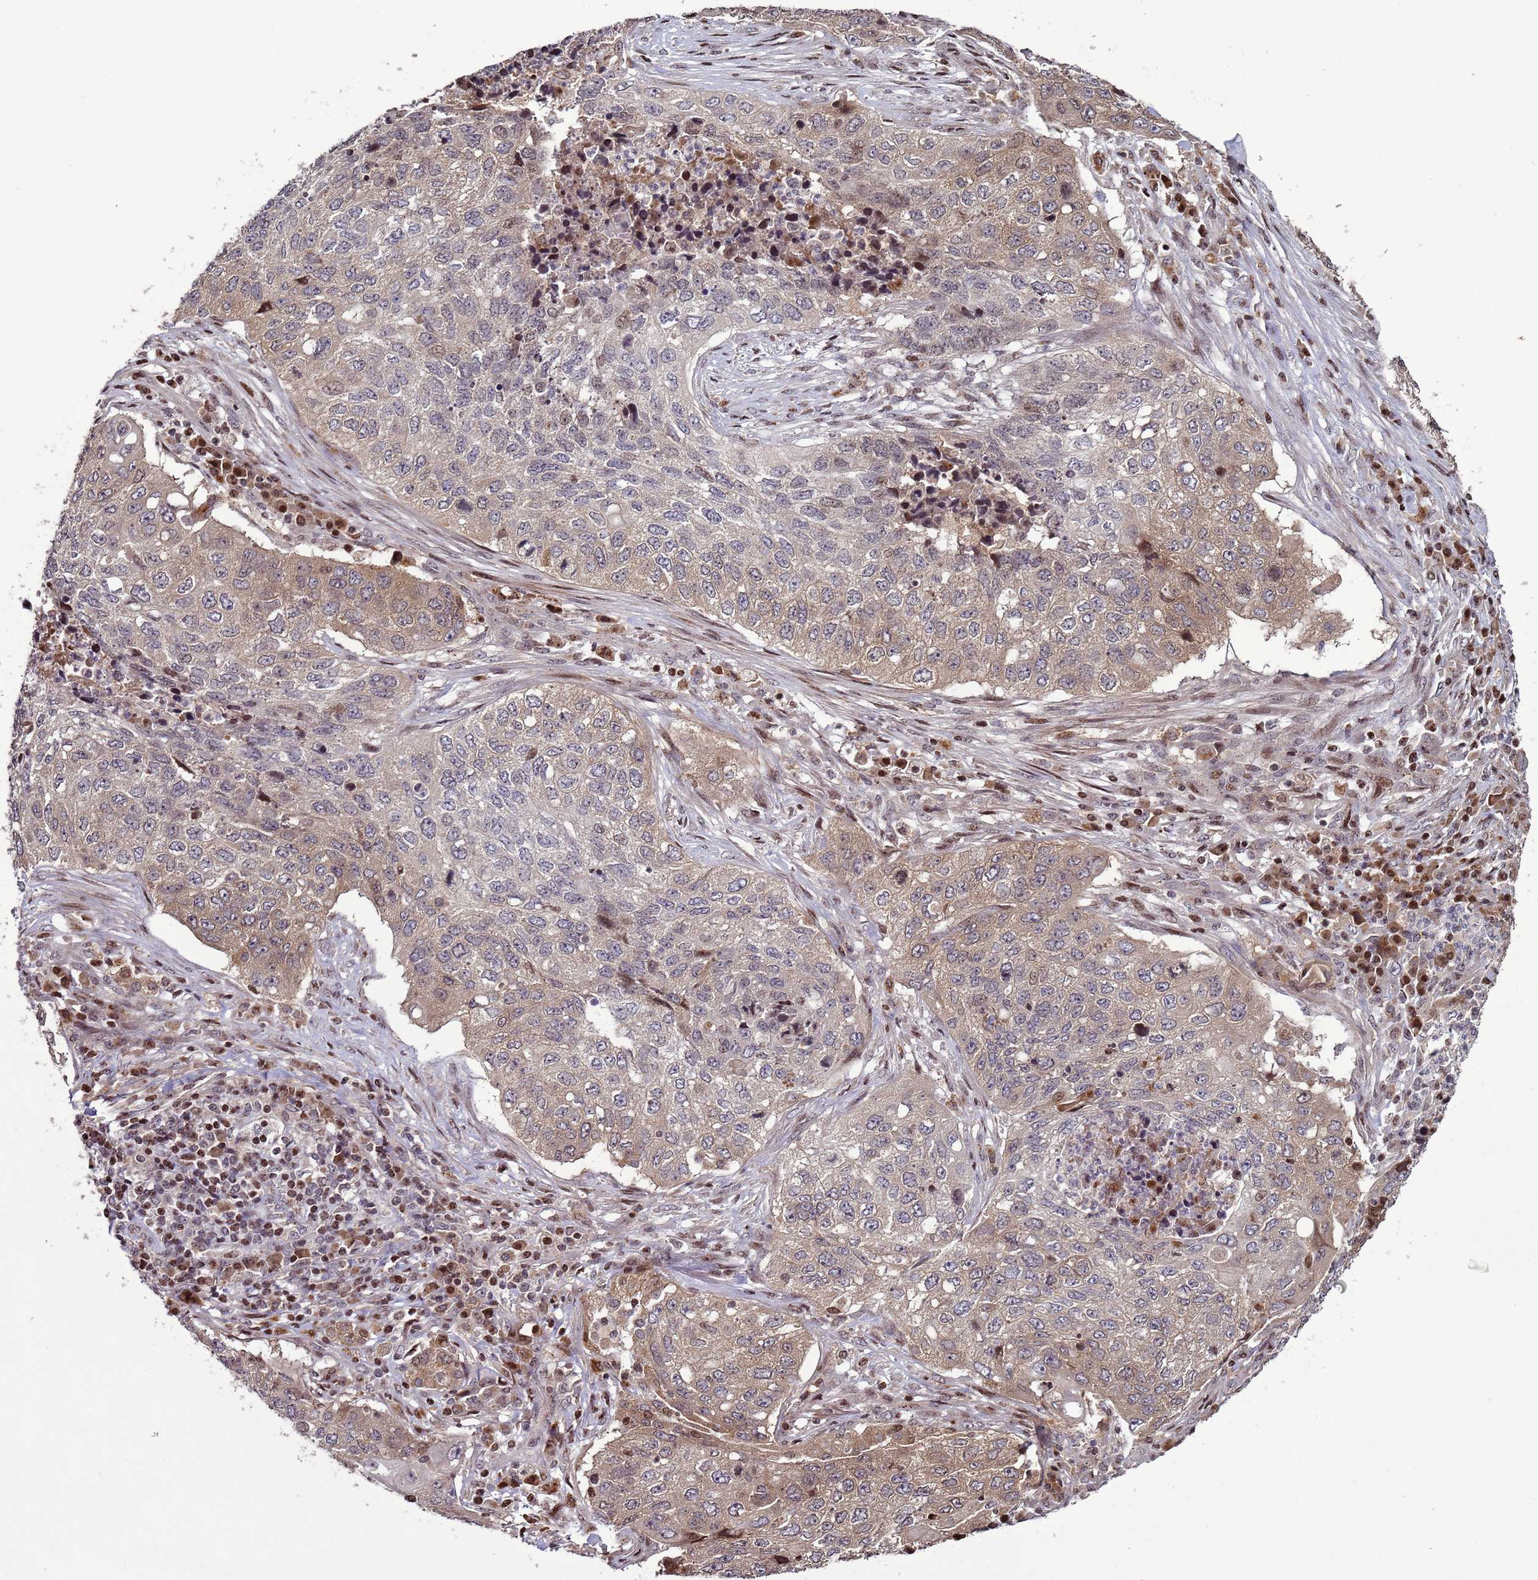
{"staining": {"intensity": "weak", "quantity": "25%-75%", "location": "cytoplasmic/membranous"}, "tissue": "lung cancer", "cell_type": "Tumor cells", "image_type": "cancer", "snomed": [{"axis": "morphology", "description": "Squamous cell carcinoma, NOS"}, {"axis": "topography", "description": "Lung"}], "caption": "Squamous cell carcinoma (lung) was stained to show a protein in brown. There is low levels of weak cytoplasmic/membranous positivity in approximately 25%-75% of tumor cells.", "gene": "HGH1", "patient": {"sex": "female", "age": 63}}